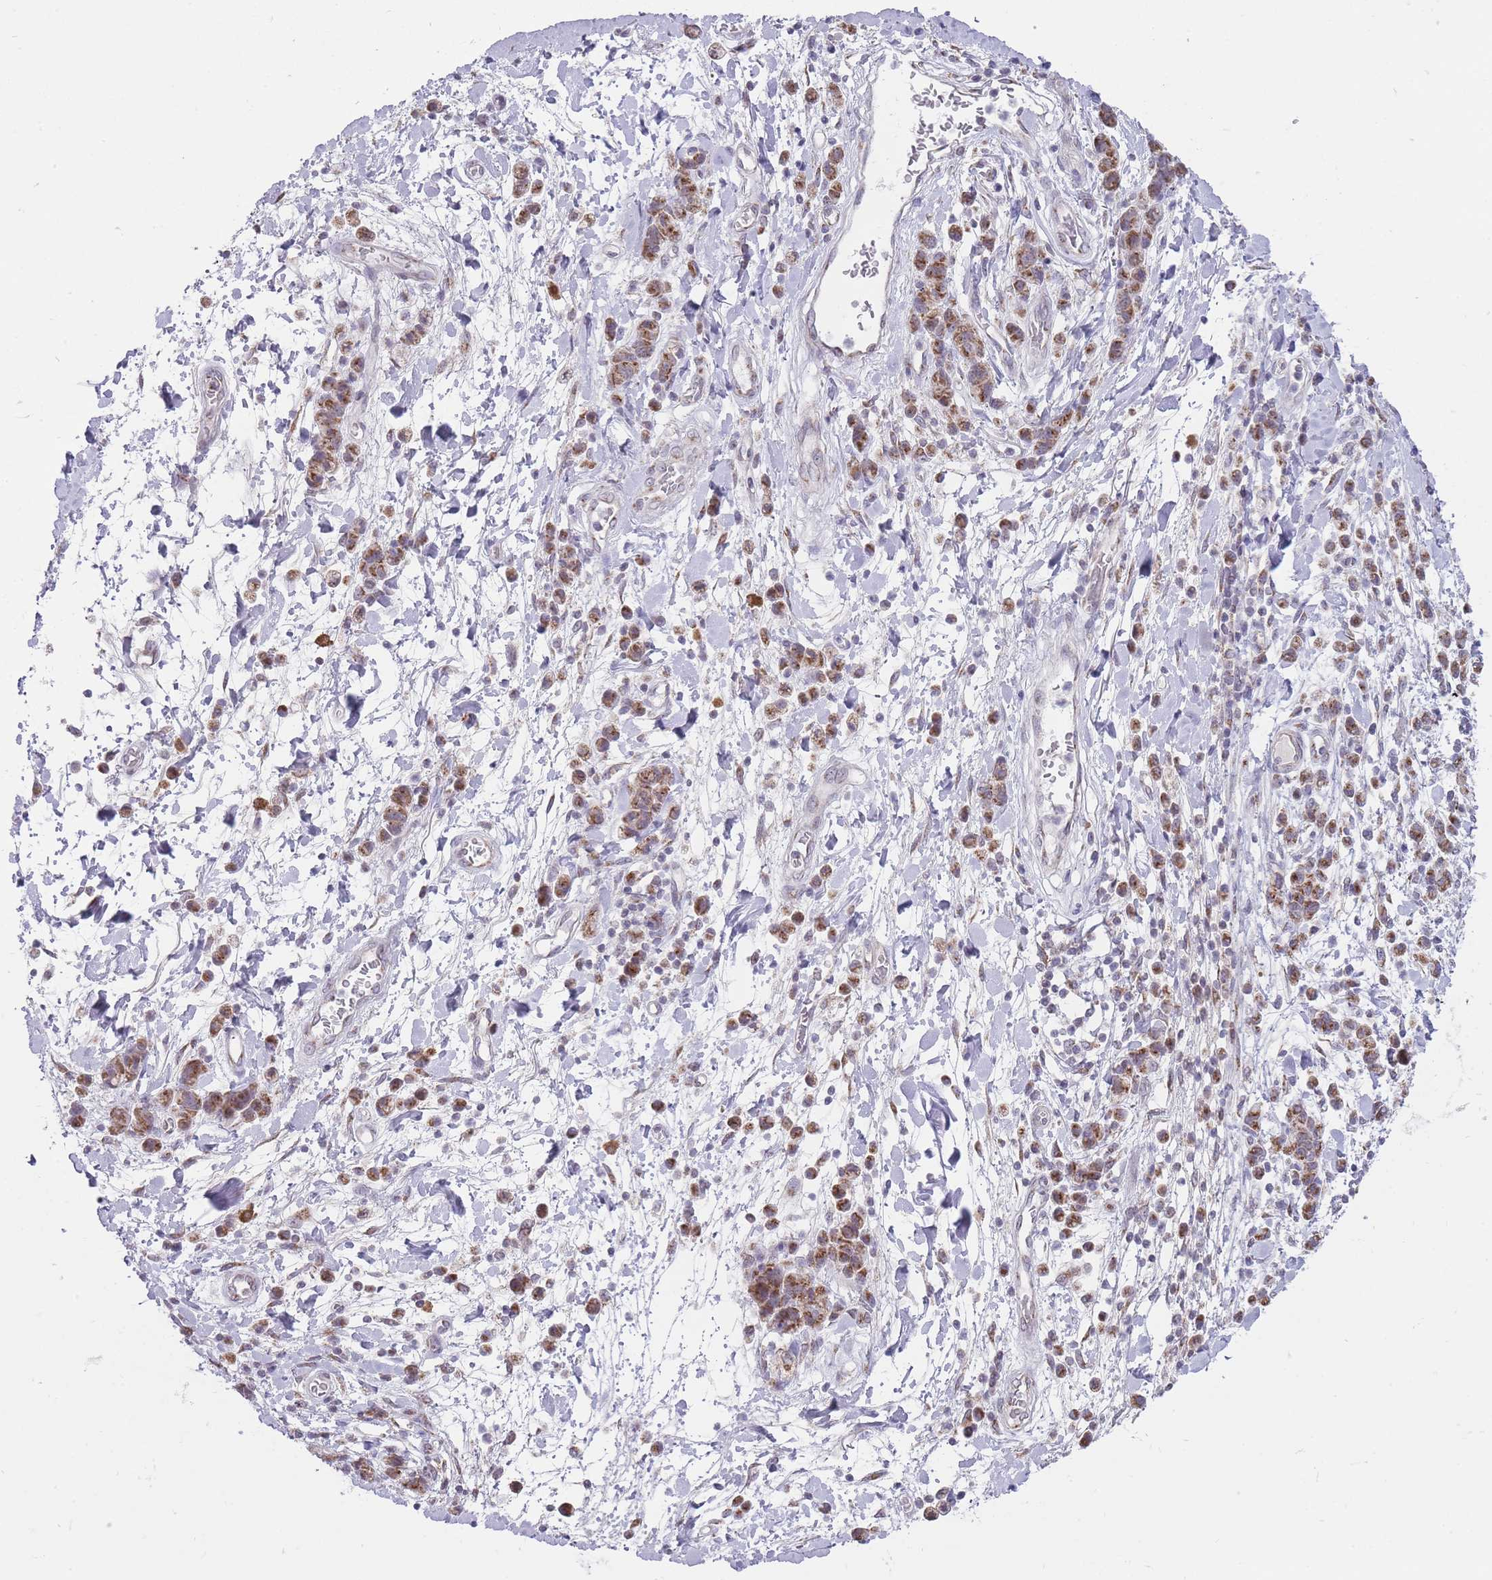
{"staining": {"intensity": "moderate", "quantity": ">75%", "location": "cytoplasmic/membranous"}, "tissue": "stomach cancer", "cell_type": "Tumor cells", "image_type": "cancer", "snomed": [{"axis": "morphology", "description": "Adenocarcinoma, NOS"}, {"axis": "topography", "description": "Stomach"}], "caption": "Human adenocarcinoma (stomach) stained with a protein marker exhibits moderate staining in tumor cells.", "gene": "NELL1", "patient": {"sex": "male", "age": 77}}